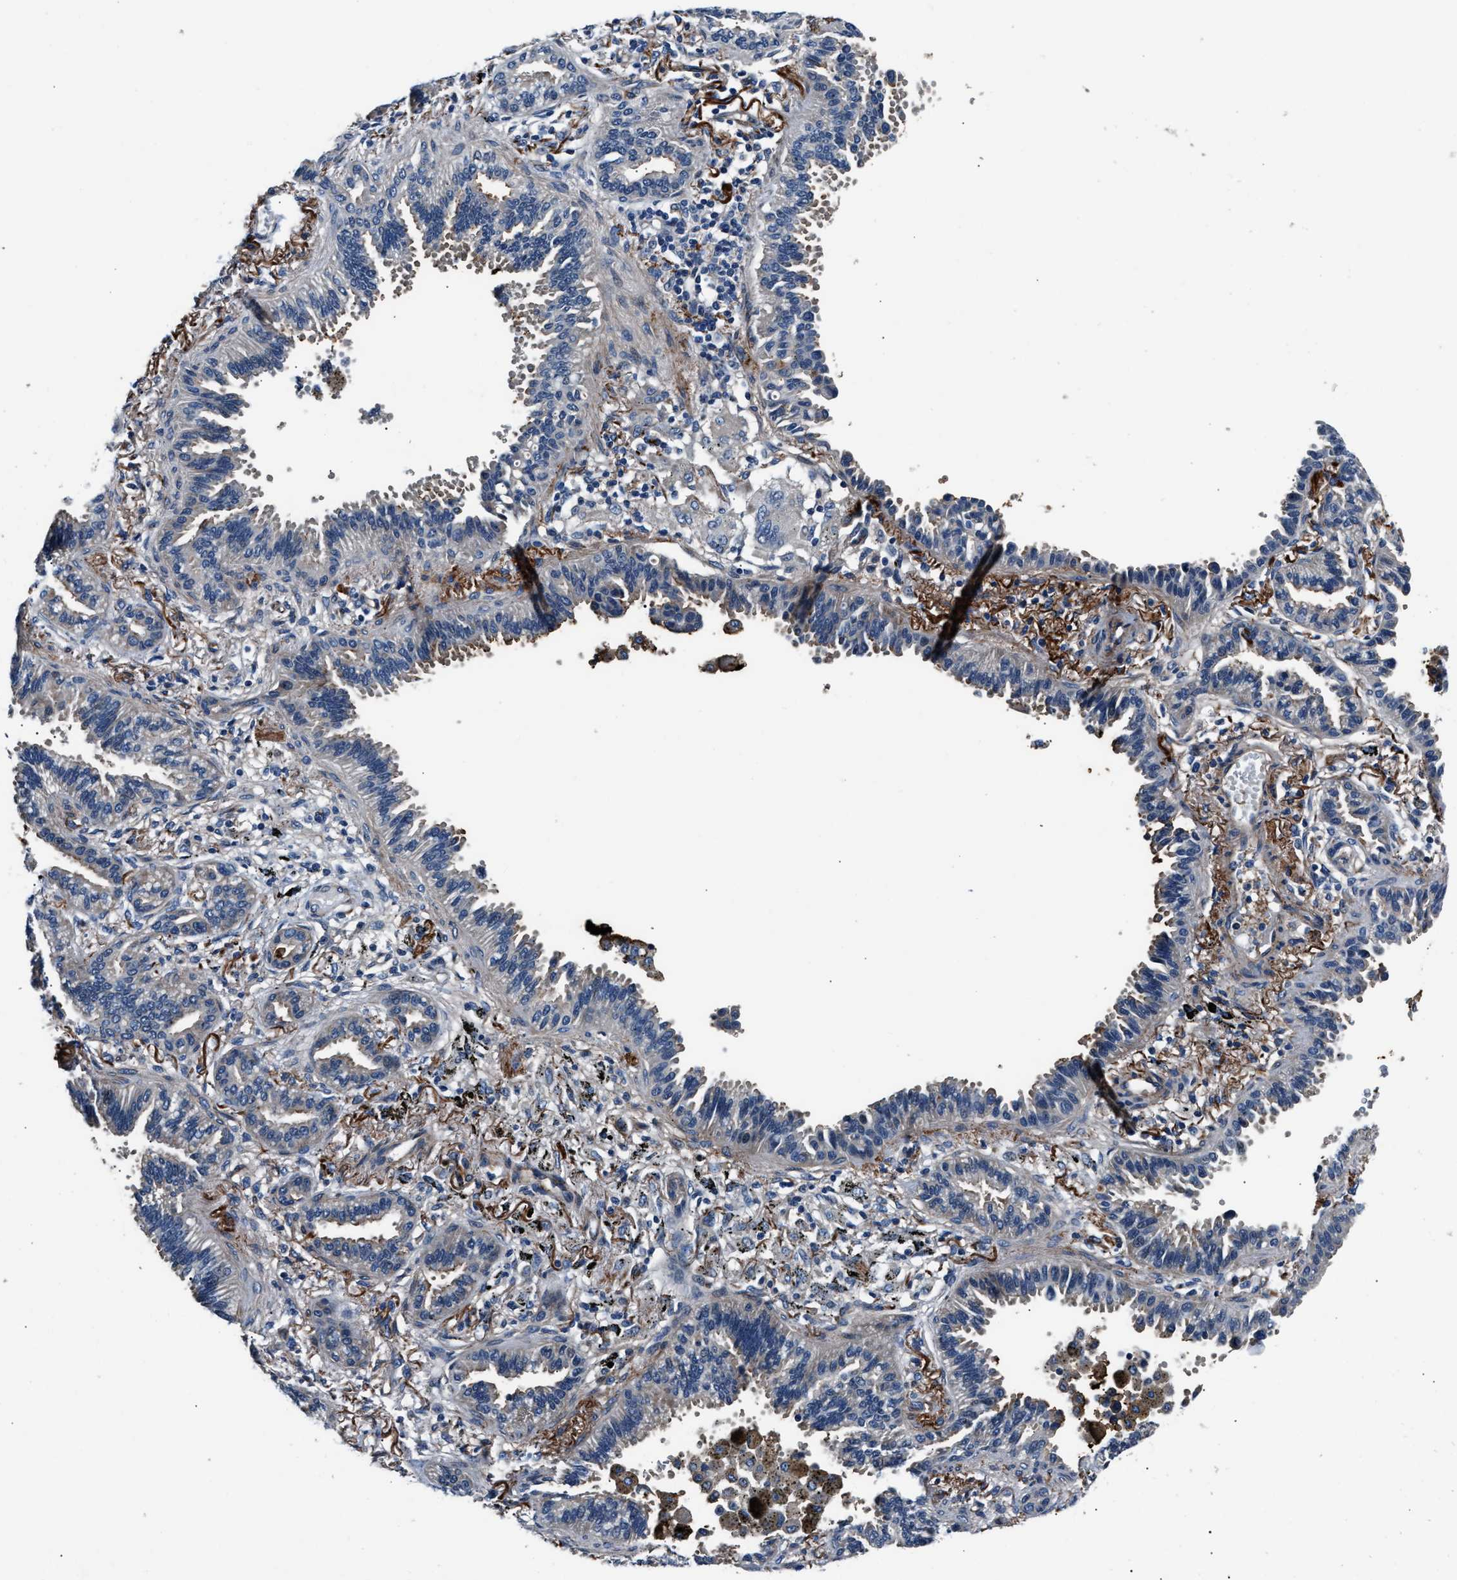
{"staining": {"intensity": "weak", "quantity": "<25%", "location": "cytoplasmic/membranous"}, "tissue": "lung cancer", "cell_type": "Tumor cells", "image_type": "cancer", "snomed": [{"axis": "morphology", "description": "Normal tissue, NOS"}, {"axis": "morphology", "description": "Adenocarcinoma, NOS"}, {"axis": "topography", "description": "Lung"}], "caption": "Immunohistochemistry (IHC) image of neoplastic tissue: adenocarcinoma (lung) stained with DAB shows no significant protein expression in tumor cells.", "gene": "MPDZ", "patient": {"sex": "male", "age": 59}}